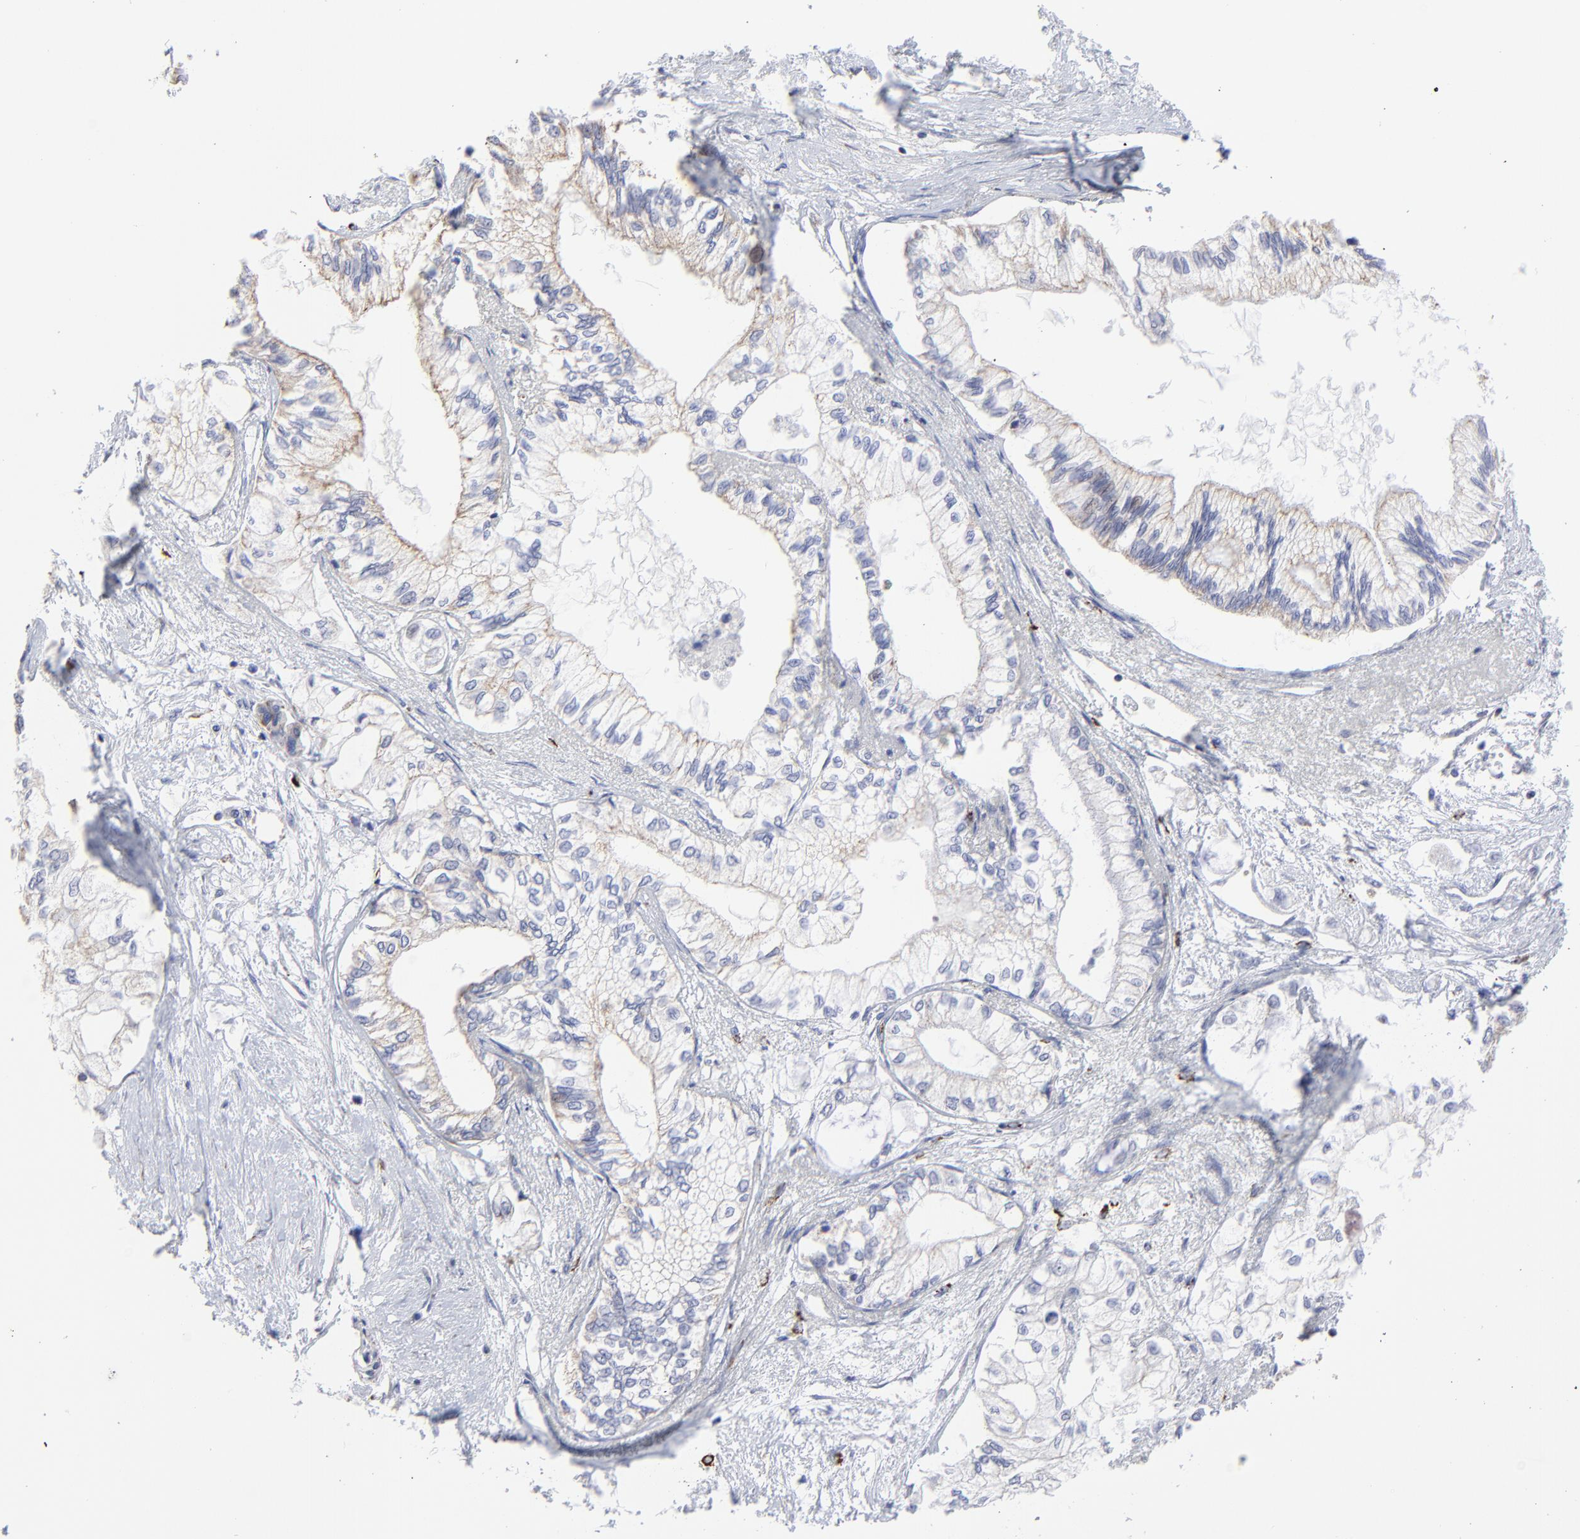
{"staining": {"intensity": "weak", "quantity": "<25%", "location": "cytoplasmic/membranous"}, "tissue": "pancreatic cancer", "cell_type": "Tumor cells", "image_type": "cancer", "snomed": [{"axis": "morphology", "description": "Adenocarcinoma, NOS"}, {"axis": "topography", "description": "Pancreas"}], "caption": "Immunohistochemical staining of pancreatic cancer (adenocarcinoma) displays no significant positivity in tumor cells. Nuclei are stained in blue.", "gene": "PINK1", "patient": {"sex": "male", "age": 79}}